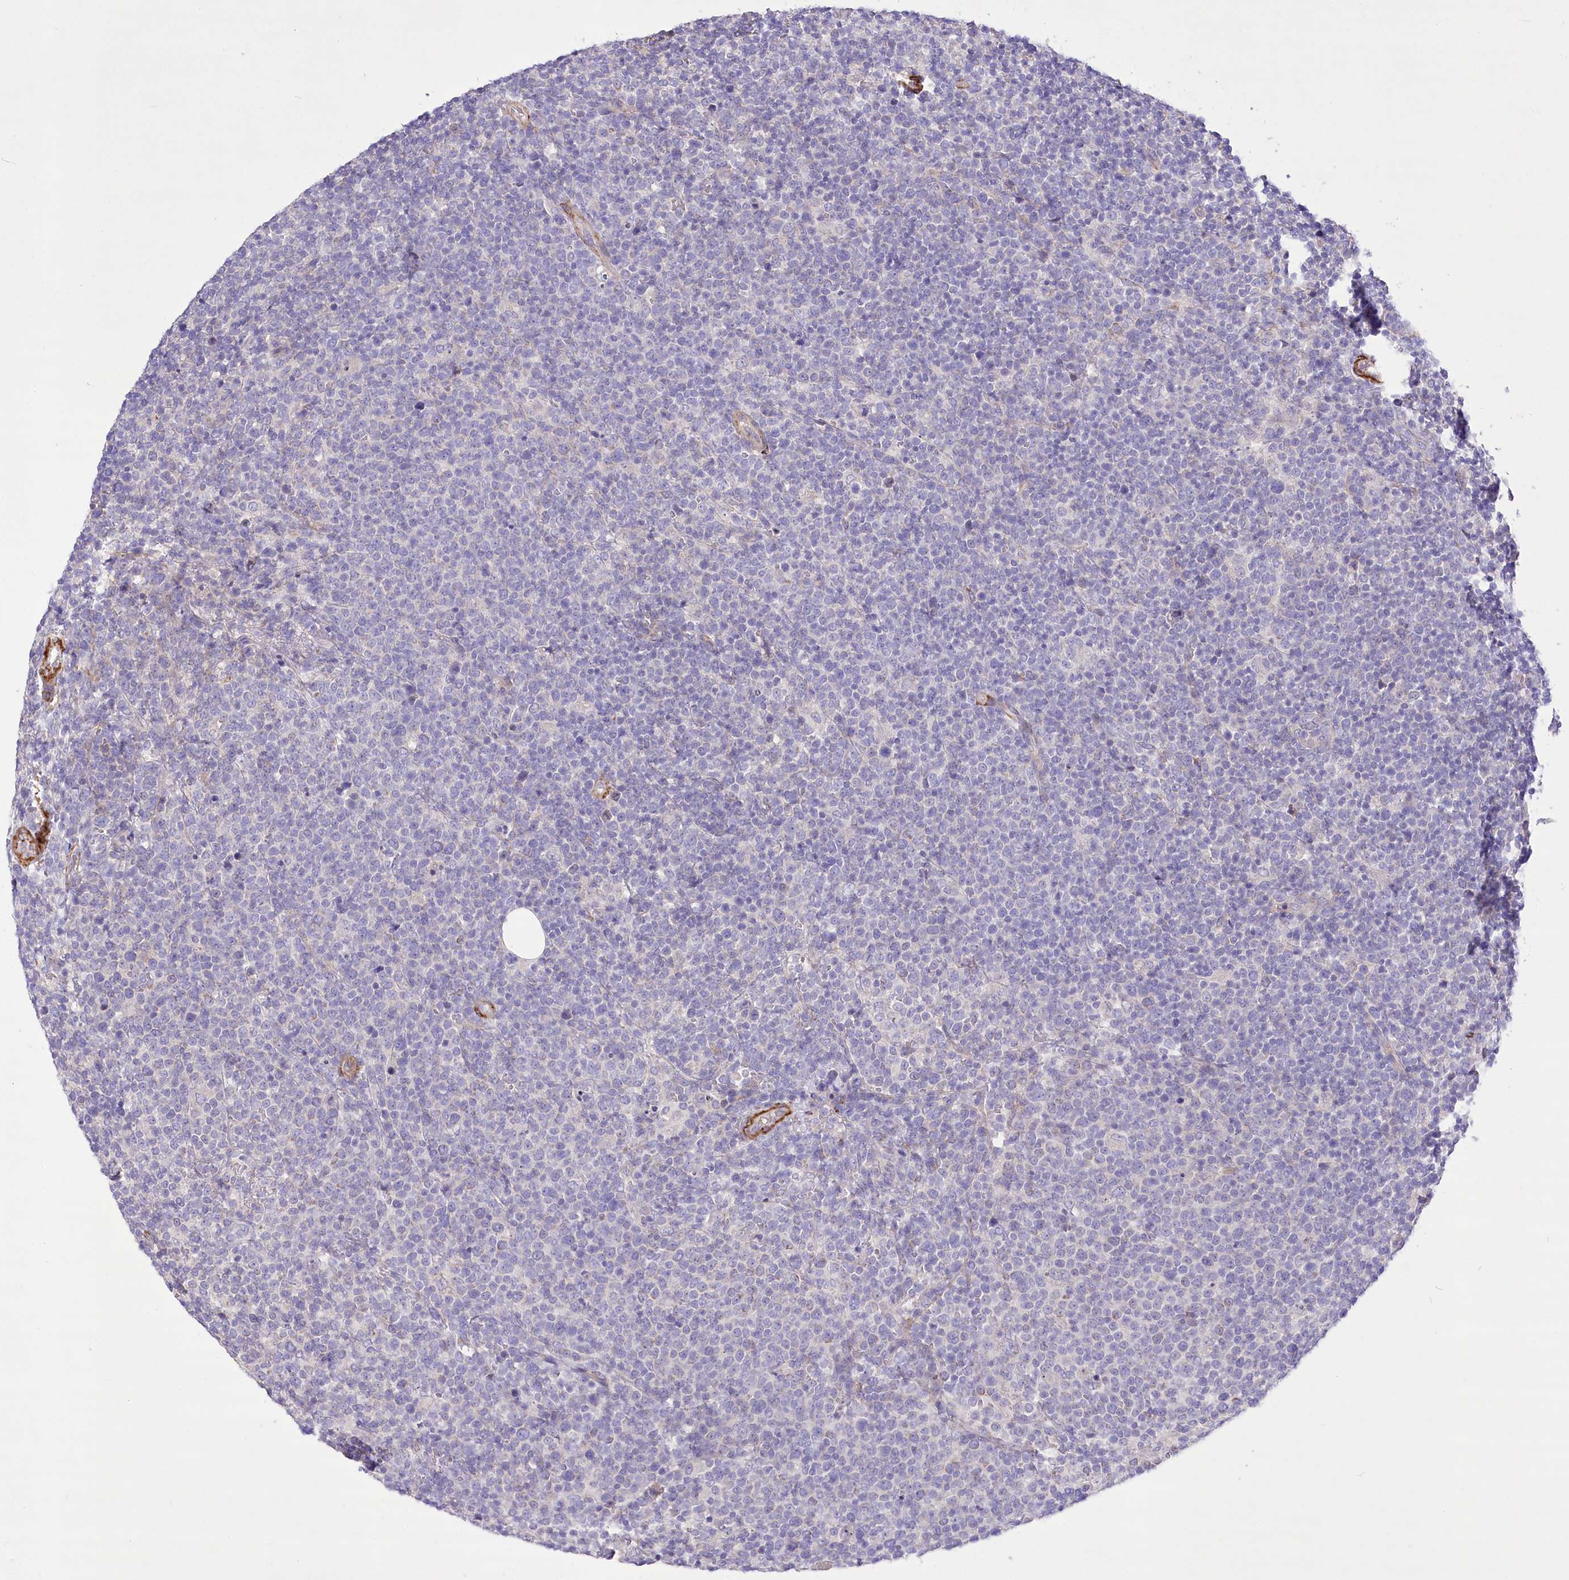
{"staining": {"intensity": "negative", "quantity": "none", "location": "none"}, "tissue": "lymphoma", "cell_type": "Tumor cells", "image_type": "cancer", "snomed": [{"axis": "morphology", "description": "Malignant lymphoma, non-Hodgkin's type, High grade"}, {"axis": "topography", "description": "Lymph node"}], "caption": "The histopathology image shows no significant expression in tumor cells of malignant lymphoma, non-Hodgkin's type (high-grade).", "gene": "ANGPTL3", "patient": {"sex": "male", "age": 61}}